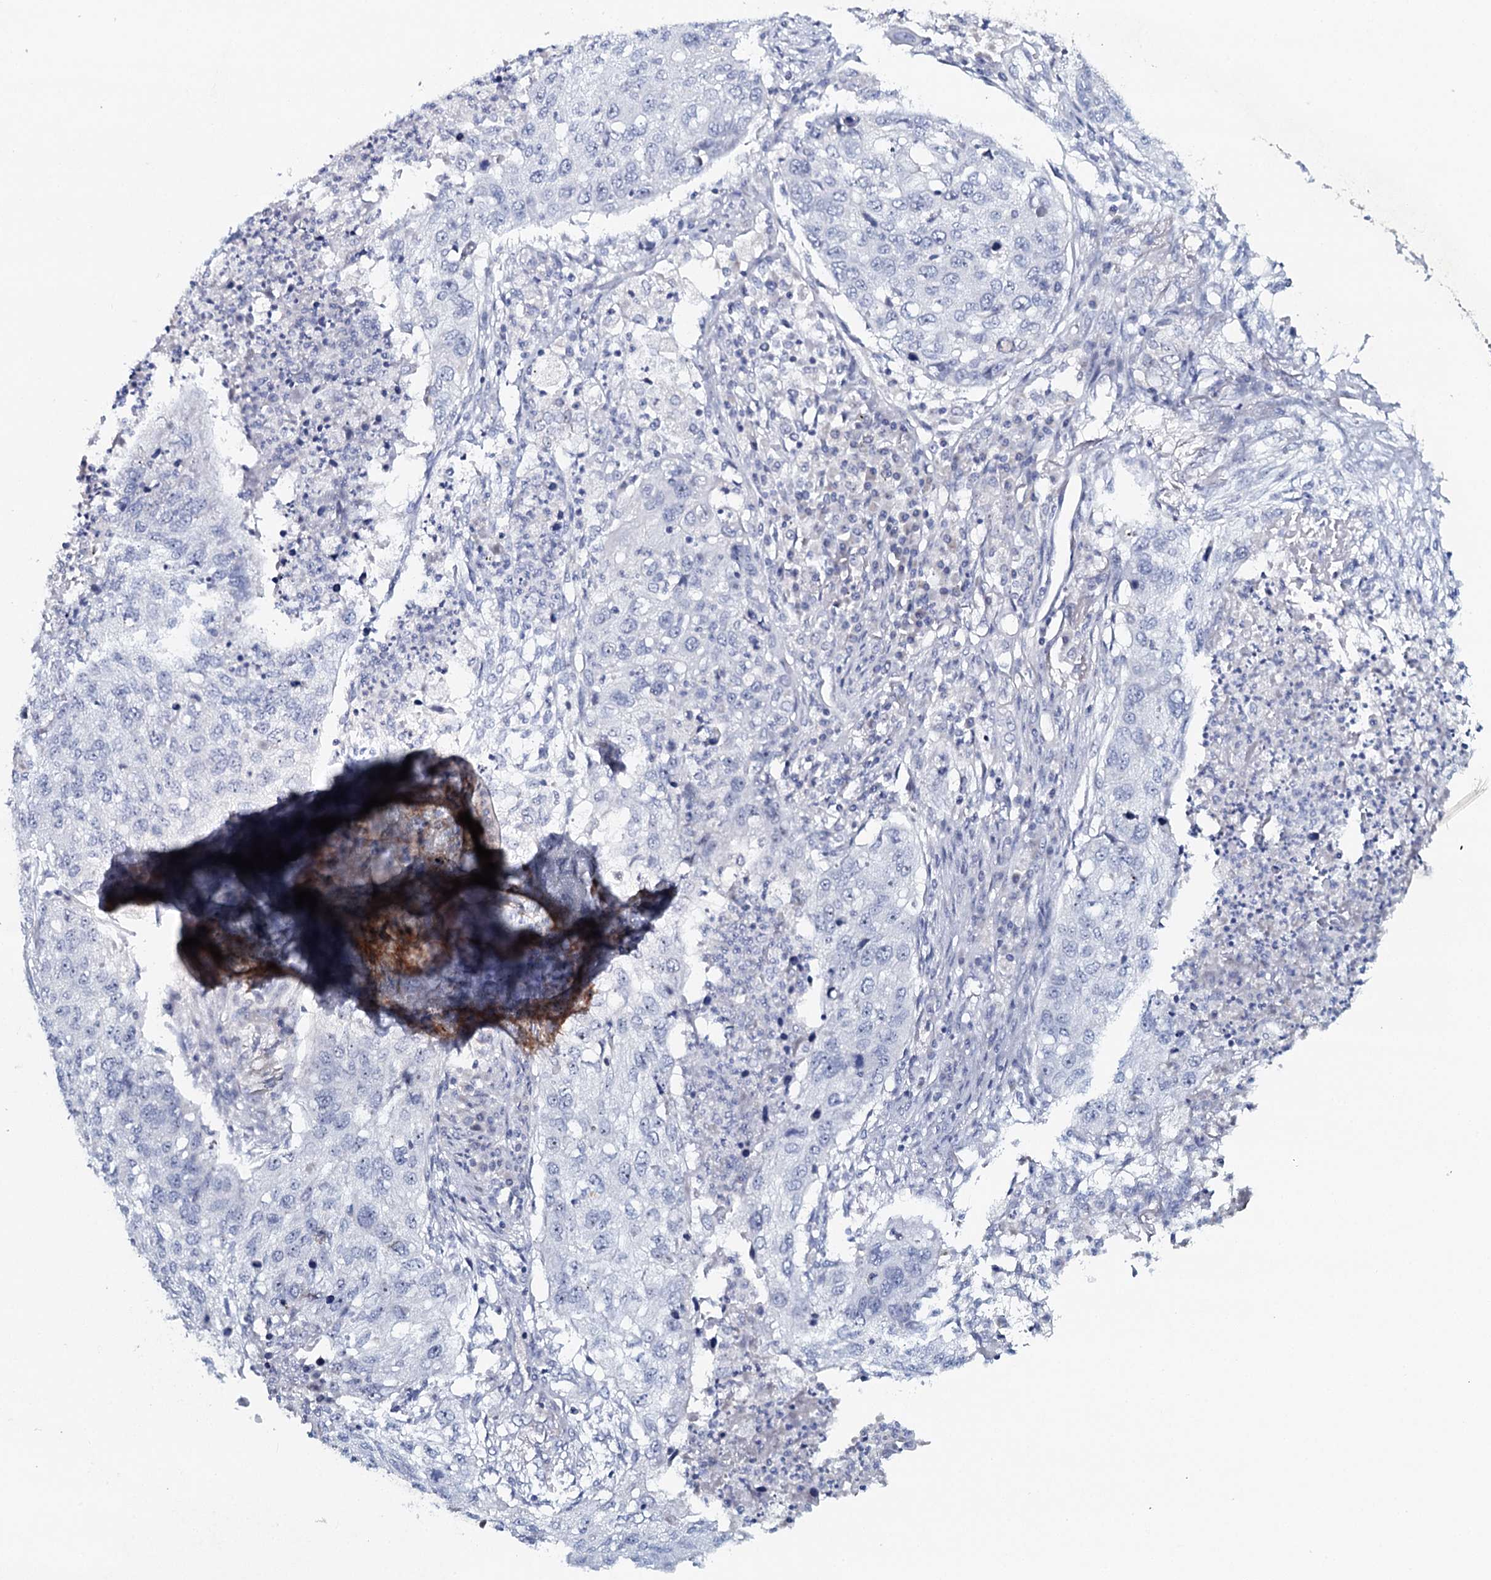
{"staining": {"intensity": "negative", "quantity": "none", "location": "none"}, "tissue": "lung cancer", "cell_type": "Tumor cells", "image_type": "cancer", "snomed": [{"axis": "morphology", "description": "Squamous cell carcinoma, NOS"}, {"axis": "topography", "description": "Lung"}], "caption": "Human lung cancer stained for a protein using immunohistochemistry reveals no expression in tumor cells.", "gene": "RBM43", "patient": {"sex": "female", "age": 63}}